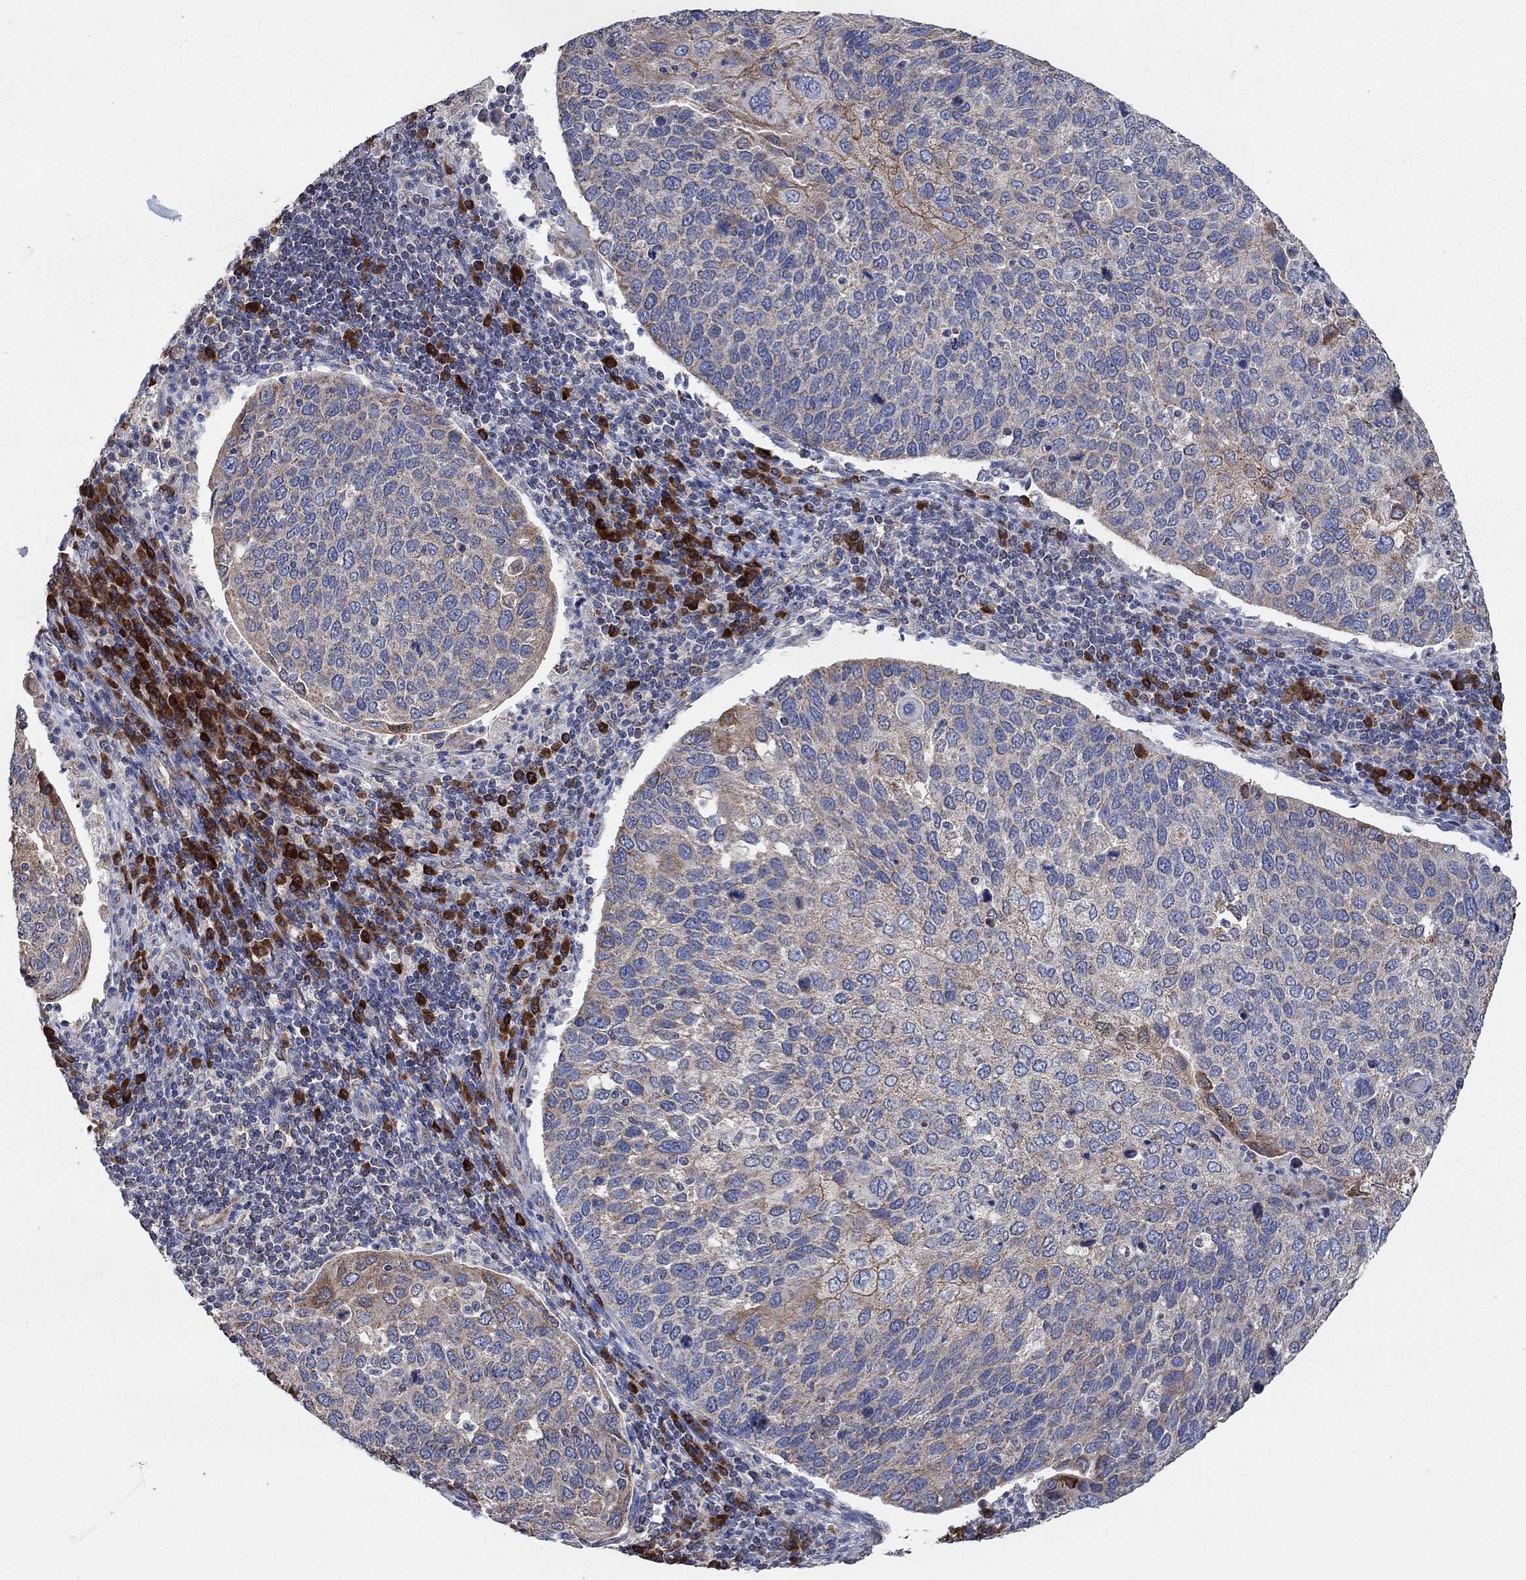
{"staining": {"intensity": "weak", "quantity": ">75%", "location": "cytoplasmic/membranous"}, "tissue": "cervical cancer", "cell_type": "Tumor cells", "image_type": "cancer", "snomed": [{"axis": "morphology", "description": "Squamous cell carcinoma, NOS"}, {"axis": "topography", "description": "Cervix"}], "caption": "Squamous cell carcinoma (cervical) stained for a protein (brown) shows weak cytoplasmic/membranous positive staining in approximately >75% of tumor cells.", "gene": "HID1", "patient": {"sex": "female", "age": 54}}